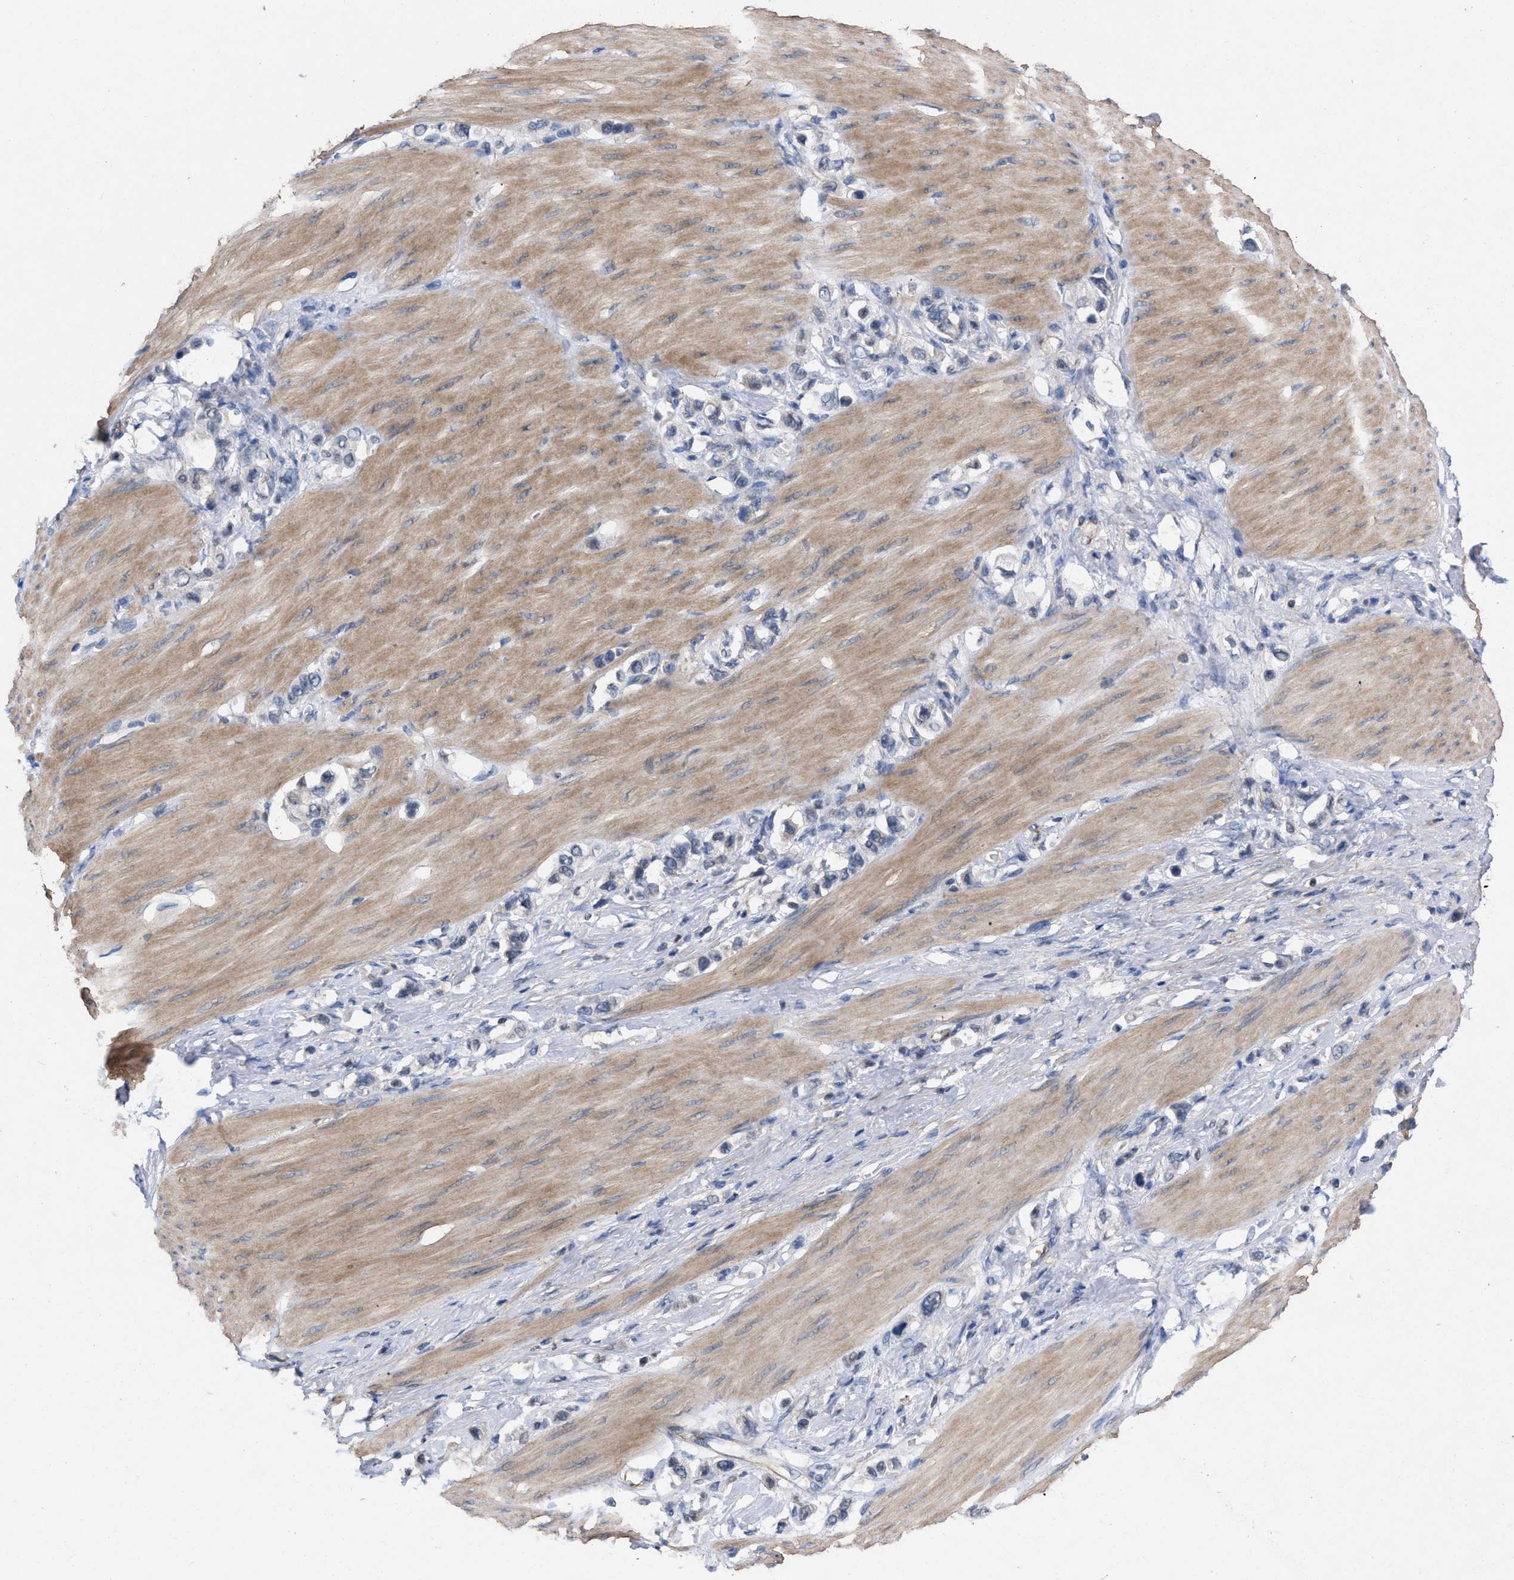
{"staining": {"intensity": "negative", "quantity": "none", "location": "none"}, "tissue": "stomach cancer", "cell_type": "Tumor cells", "image_type": "cancer", "snomed": [{"axis": "morphology", "description": "Adenocarcinoma, NOS"}, {"axis": "topography", "description": "Stomach"}], "caption": "The histopathology image displays no staining of tumor cells in adenocarcinoma (stomach).", "gene": "TMEM131", "patient": {"sex": "female", "age": 65}}